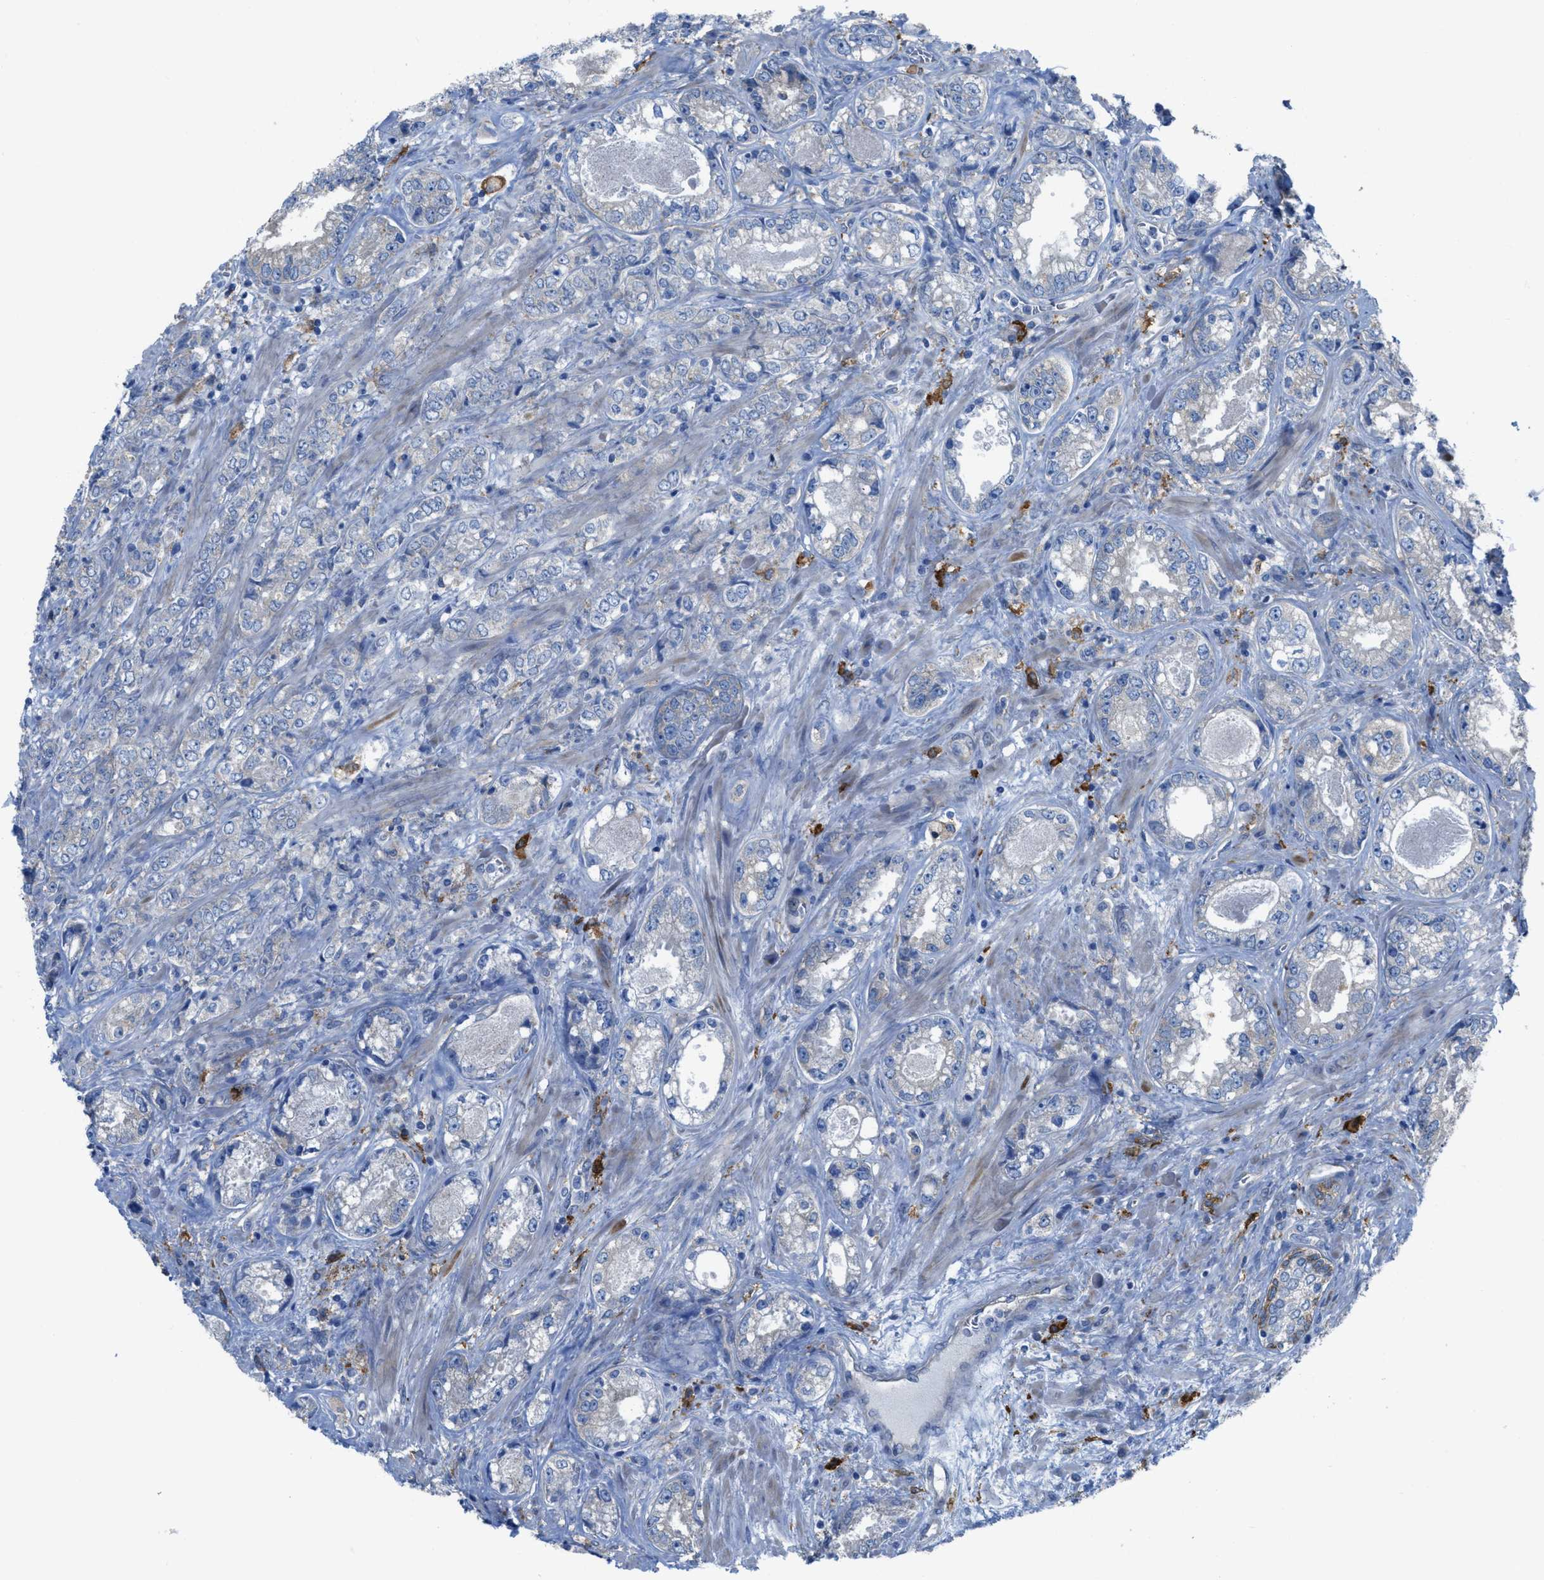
{"staining": {"intensity": "weak", "quantity": "25%-75%", "location": "cytoplasmic/membranous"}, "tissue": "prostate cancer", "cell_type": "Tumor cells", "image_type": "cancer", "snomed": [{"axis": "morphology", "description": "Adenocarcinoma, High grade"}, {"axis": "topography", "description": "Prostate"}], "caption": "High-power microscopy captured an immunohistochemistry (IHC) image of prostate cancer (high-grade adenocarcinoma), revealing weak cytoplasmic/membranous staining in about 25%-75% of tumor cells. Nuclei are stained in blue.", "gene": "EGFR", "patient": {"sex": "male", "age": 61}}